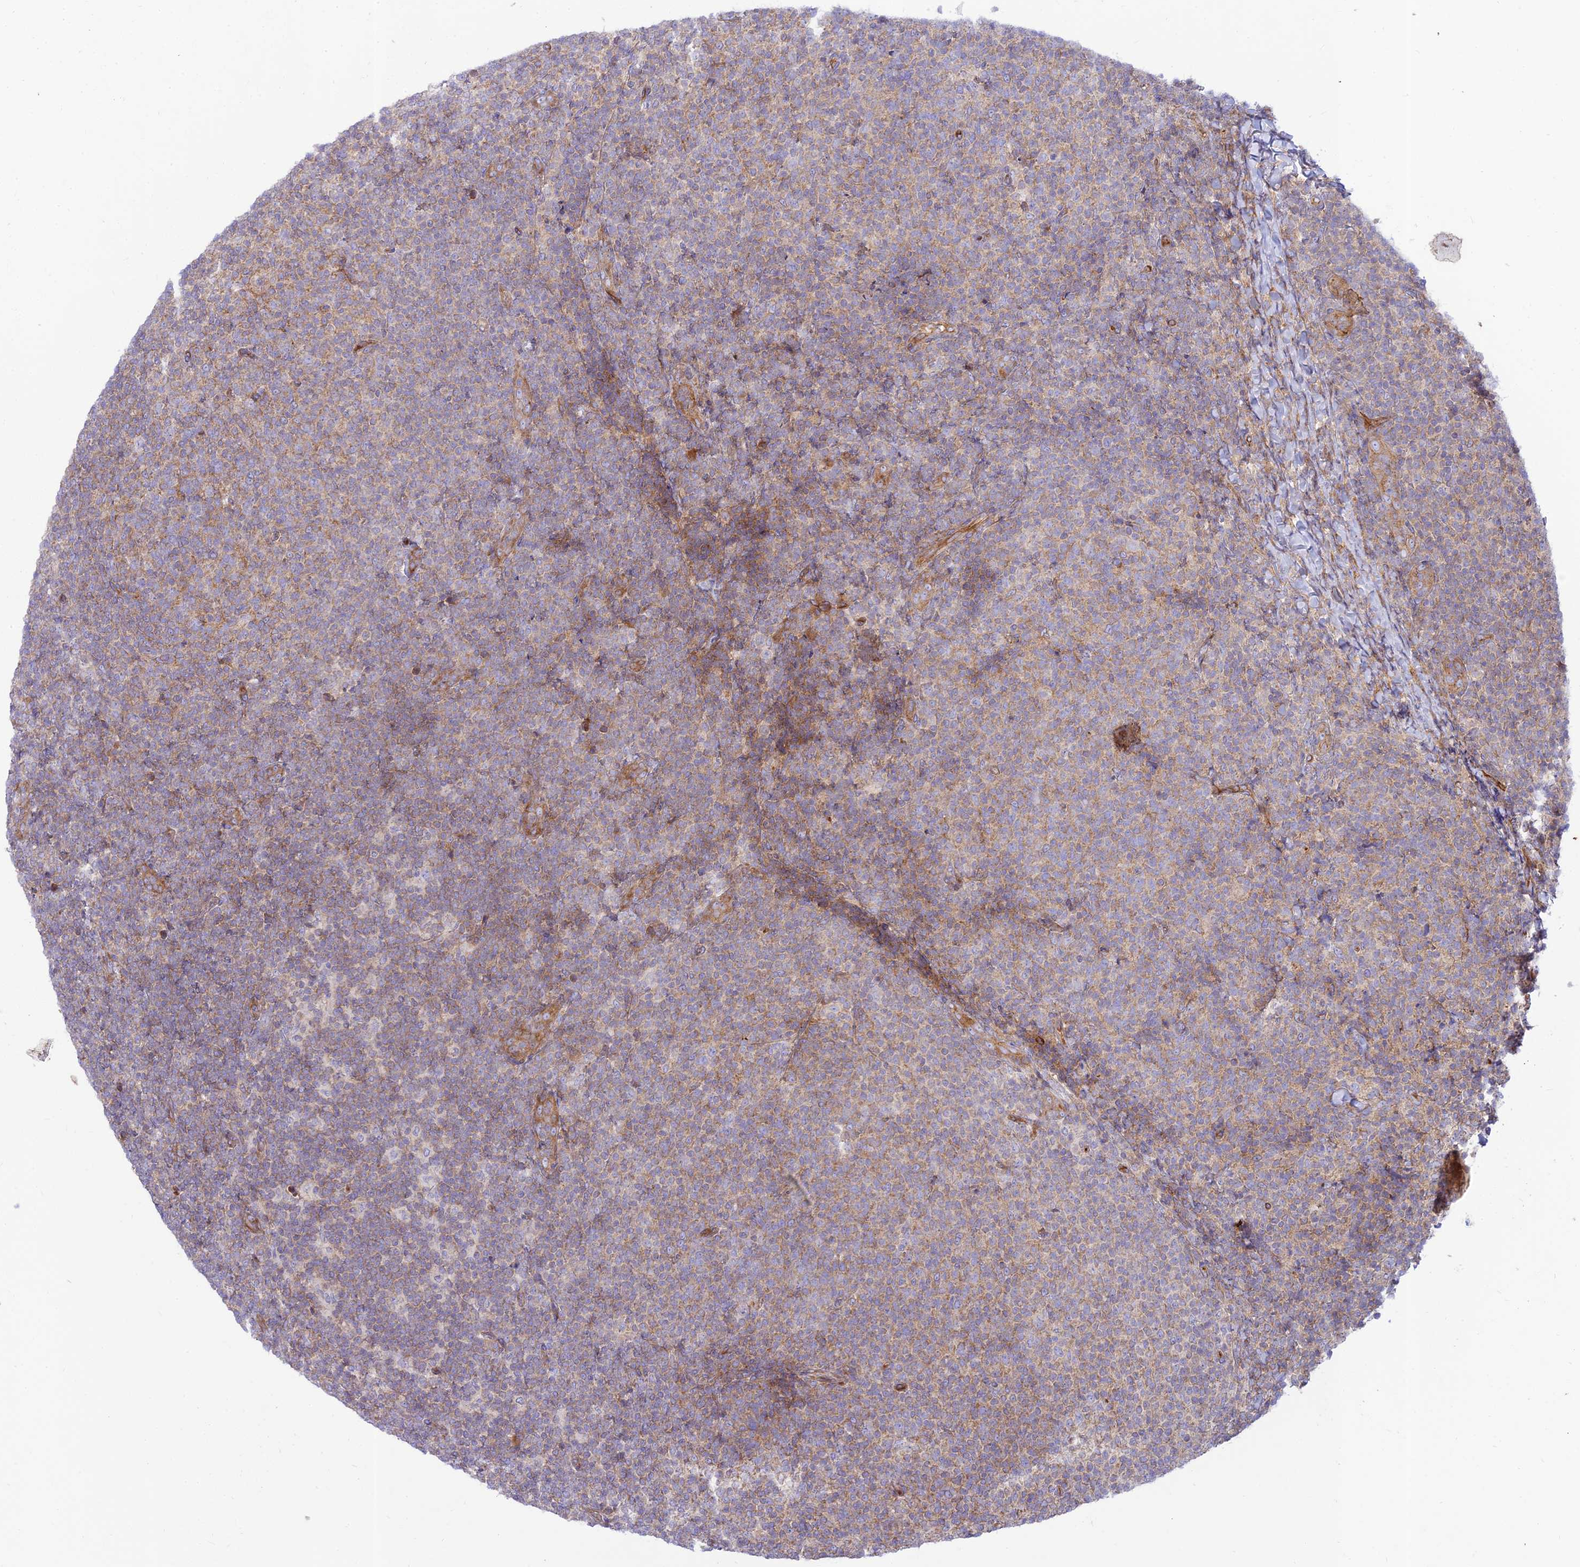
{"staining": {"intensity": "weak", "quantity": "25%-75%", "location": "cytoplasmic/membranous"}, "tissue": "lymphoma", "cell_type": "Tumor cells", "image_type": "cancer", "snomed": [{"axis": "morphology", "description": "Malignant lymphoma, non-Hodgkin's type, Low grade"}, {"axis": "topography", "description": "Lymph node"}], "caption": "Immunohistochemical staining of low-grade malignant lymphoma, non-Hodgkin's type reveals low levels of weak cytoplasmic/membranous protein positivity in approximately 25%-75% of tumor cells.", "gene": "PIMREG", "patient": {"sex": "male", "age": 66}}